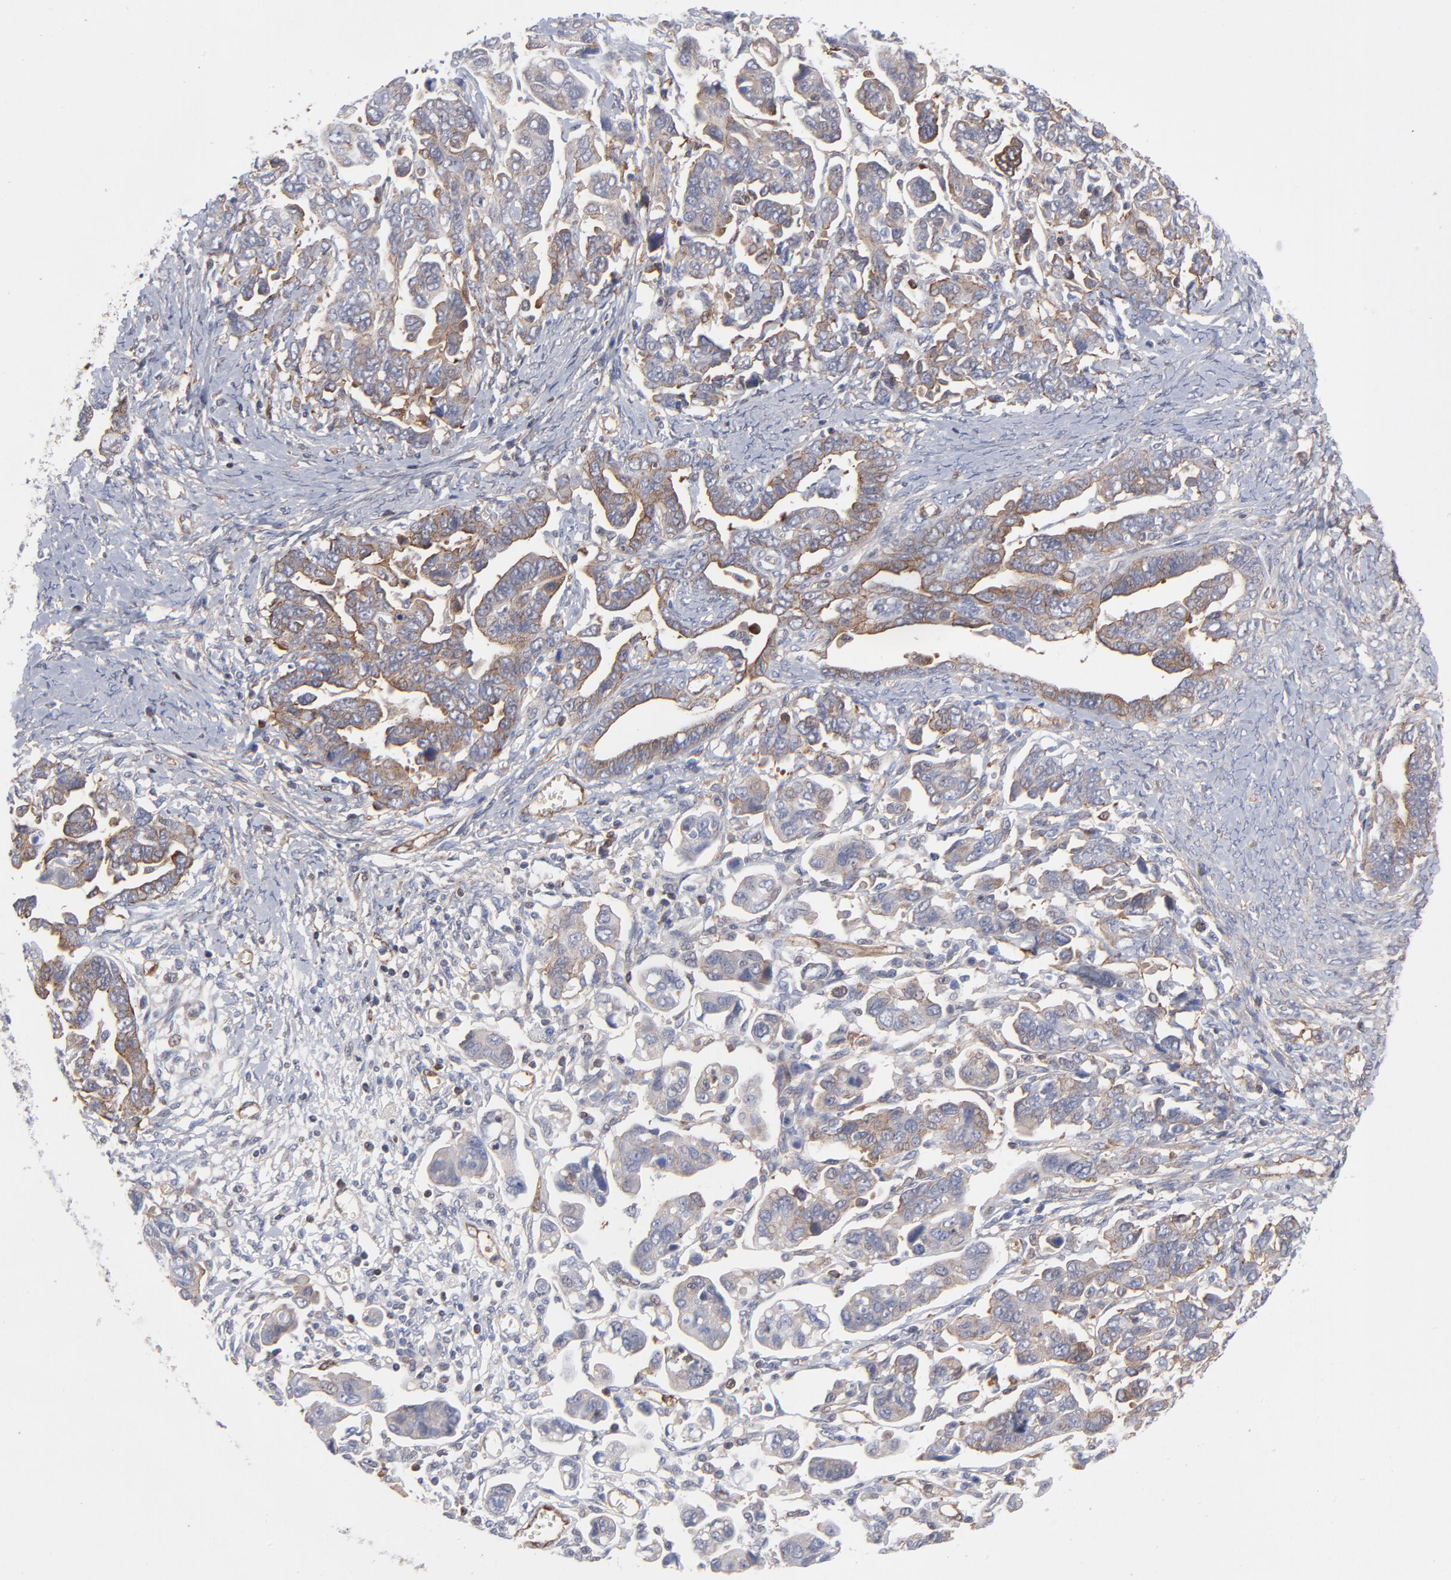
{"staining": {"intensity": "weak", "quantity": ">75%", "location": "cytoplasmic/membranous"}, "tissue": "ovarian cancer", "cell_type": "Tumor cells", "image_type": "cancer", "snomed": [{"axis": "morphology", "description": "Cystadenocarcinoma, serous, NOS"}, {"axis": "topography", "description": "Ovary"}], "caption": "This image demonstrates immunohistochemistry (IHC) staining of human ovarian cancer, with low weak cytoplasmic/membranous staining in approximately >75% of tumor cells.", "gene": "PXN", "patient": {"sex": "female", "age": 69}}